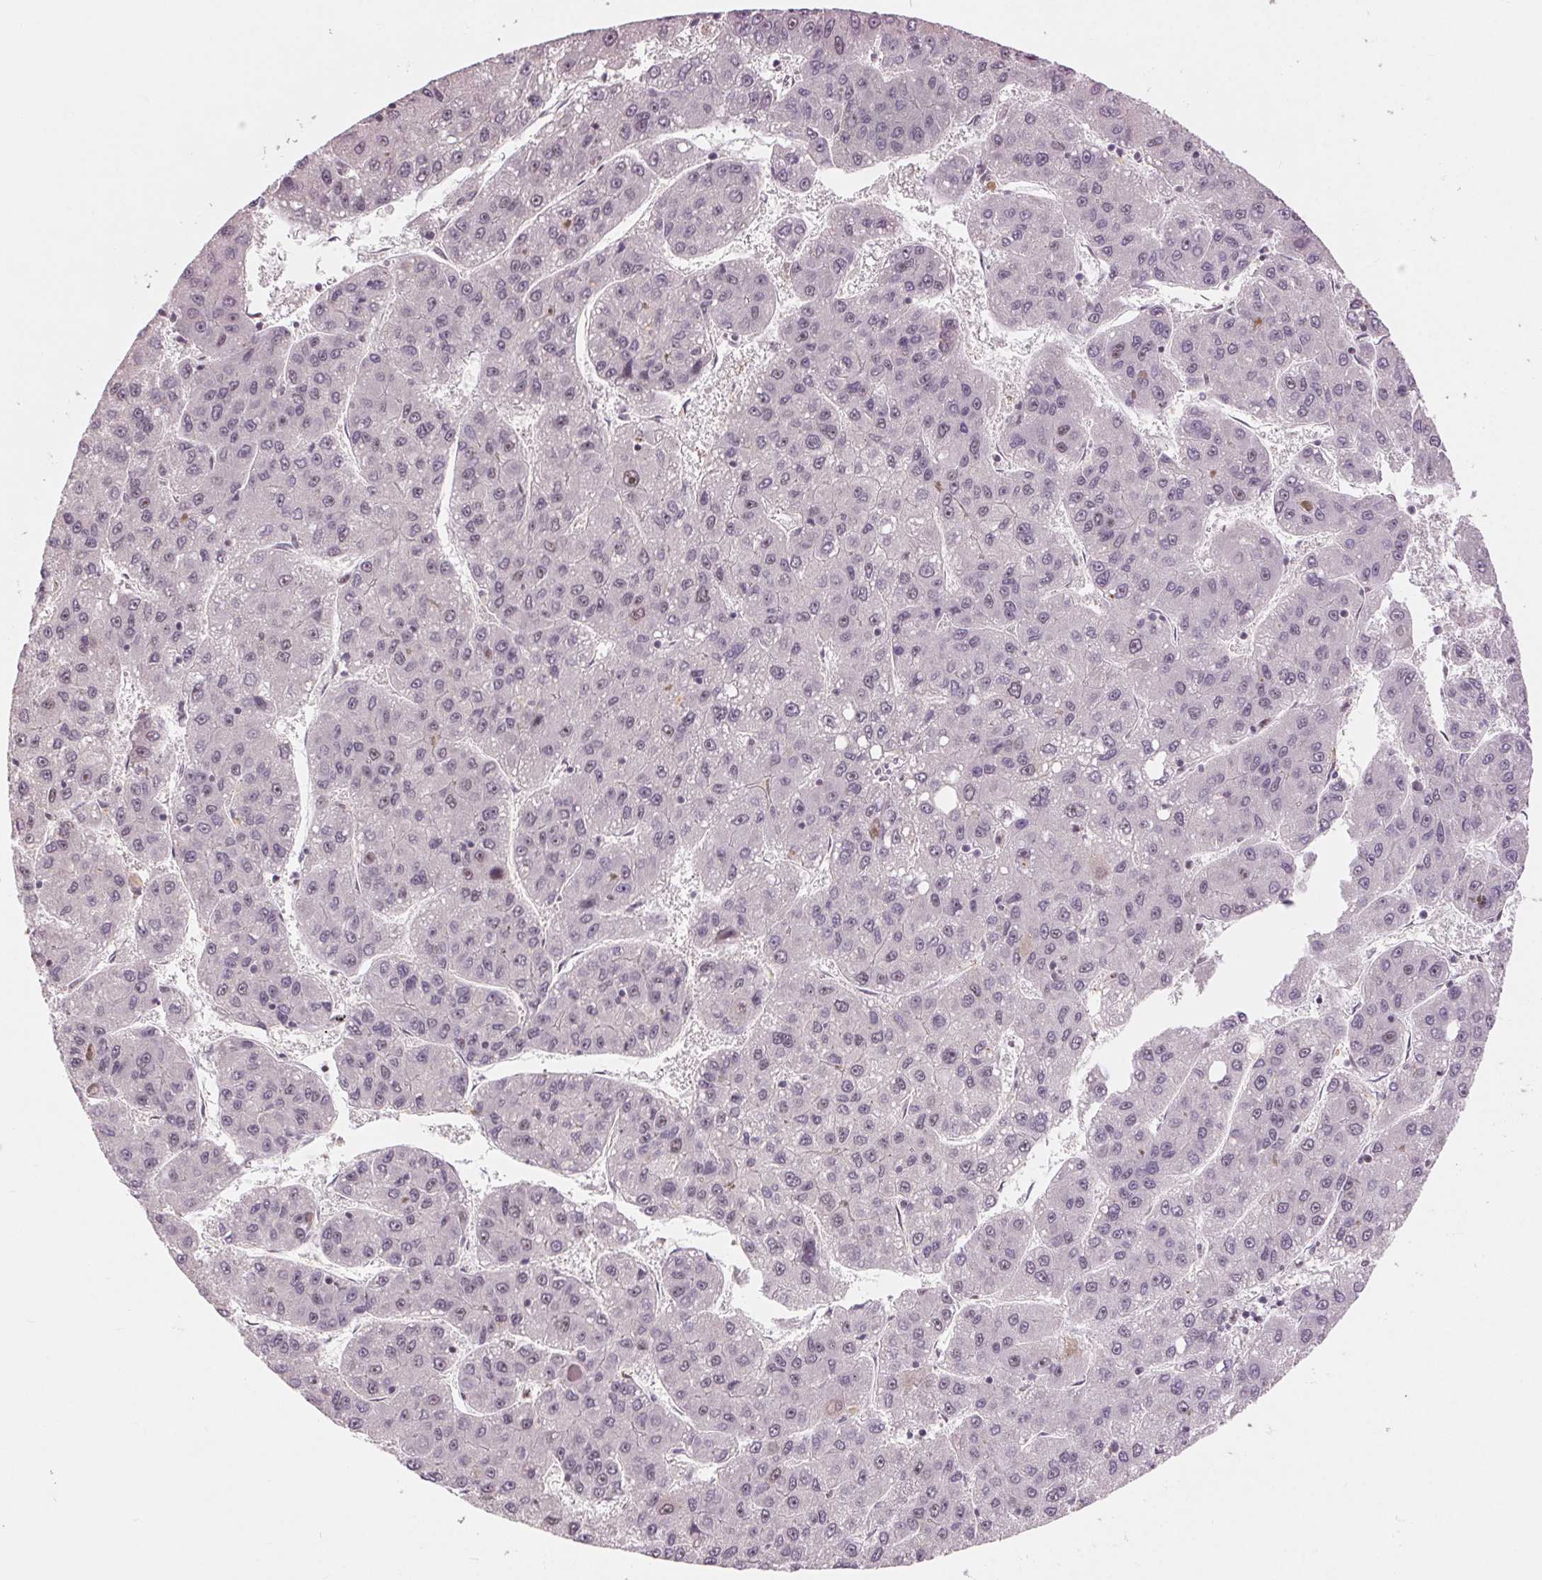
{"staining": {"intensity": "negative", "quantity": "none", "location": "none"}, "tissue": "liver cancer", "cell_type": "Tumor cells", "image_type": "cancer", "snomed": [{"axis": "morphology", "description": "Carcinoma, Hepatocellular, NOS"}, {"axis": "topography", "description": "Liver"}], "caption": "IHC histopathology image of human liver cancer stained for a protein (brown), which displays no expression in tumor cells.", "gene": "CD2BP2", "patient": {"sex": "female", "age": 82}}